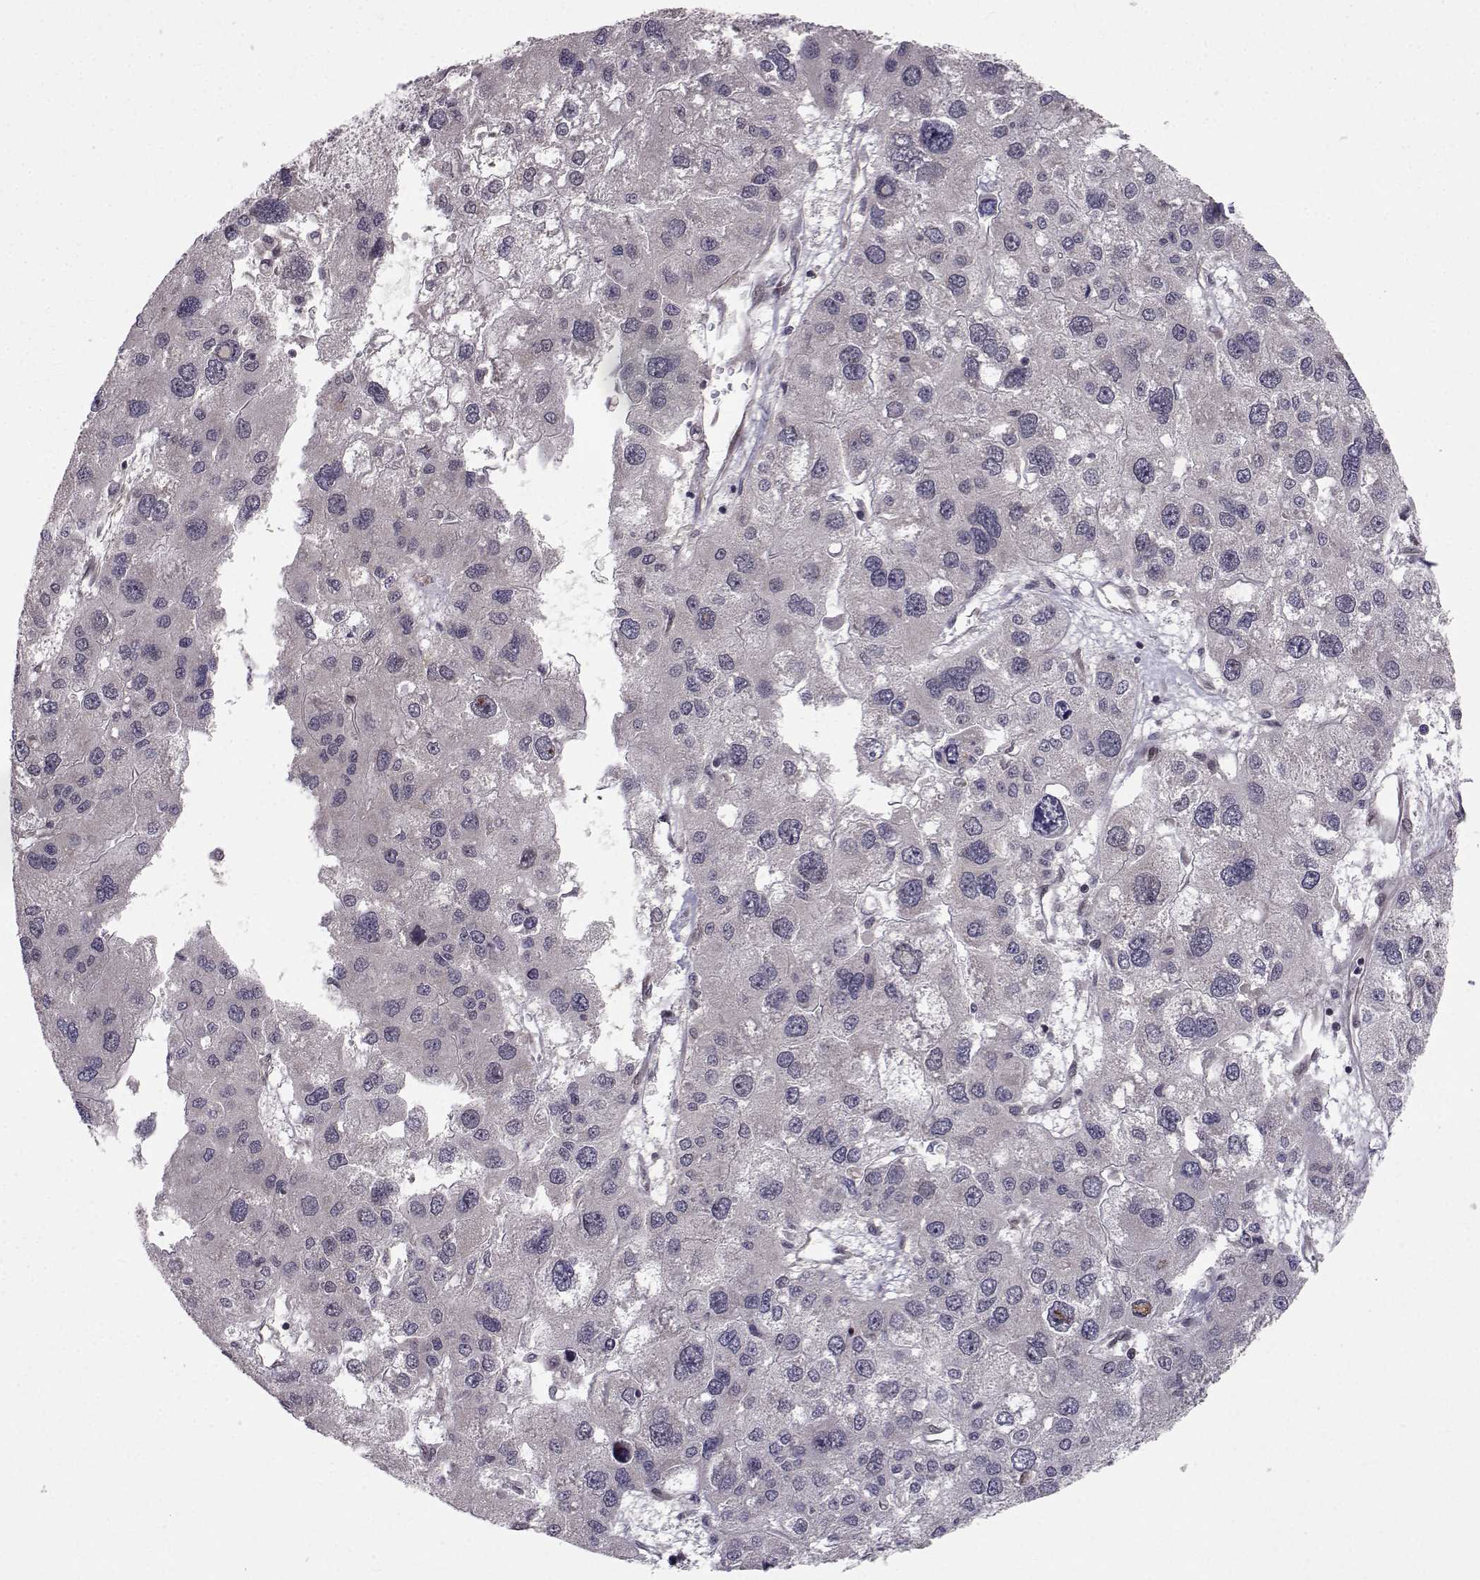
{"staining": {"intensity": "negative", "quantity": "none", "location": "none"}, "tissue": "liver cancer", "cell_type": "Tumor cells", "image_type": "cancer", "snomed": [{"axis": "morphology", "description": "Carcinoma, Hepatocellular, NOS"}, {"axis": "topography", "description": "Liver"}], "caption": "High power microscopy photomicrograph of an immunohistochemistry (IHC) histopathology image of liver cancer (hepatocellular carcinoma), revealing no significant positivity in tumor cells.", "gene": "PKN2", "patient": {"sex": "male", "age": 73}}